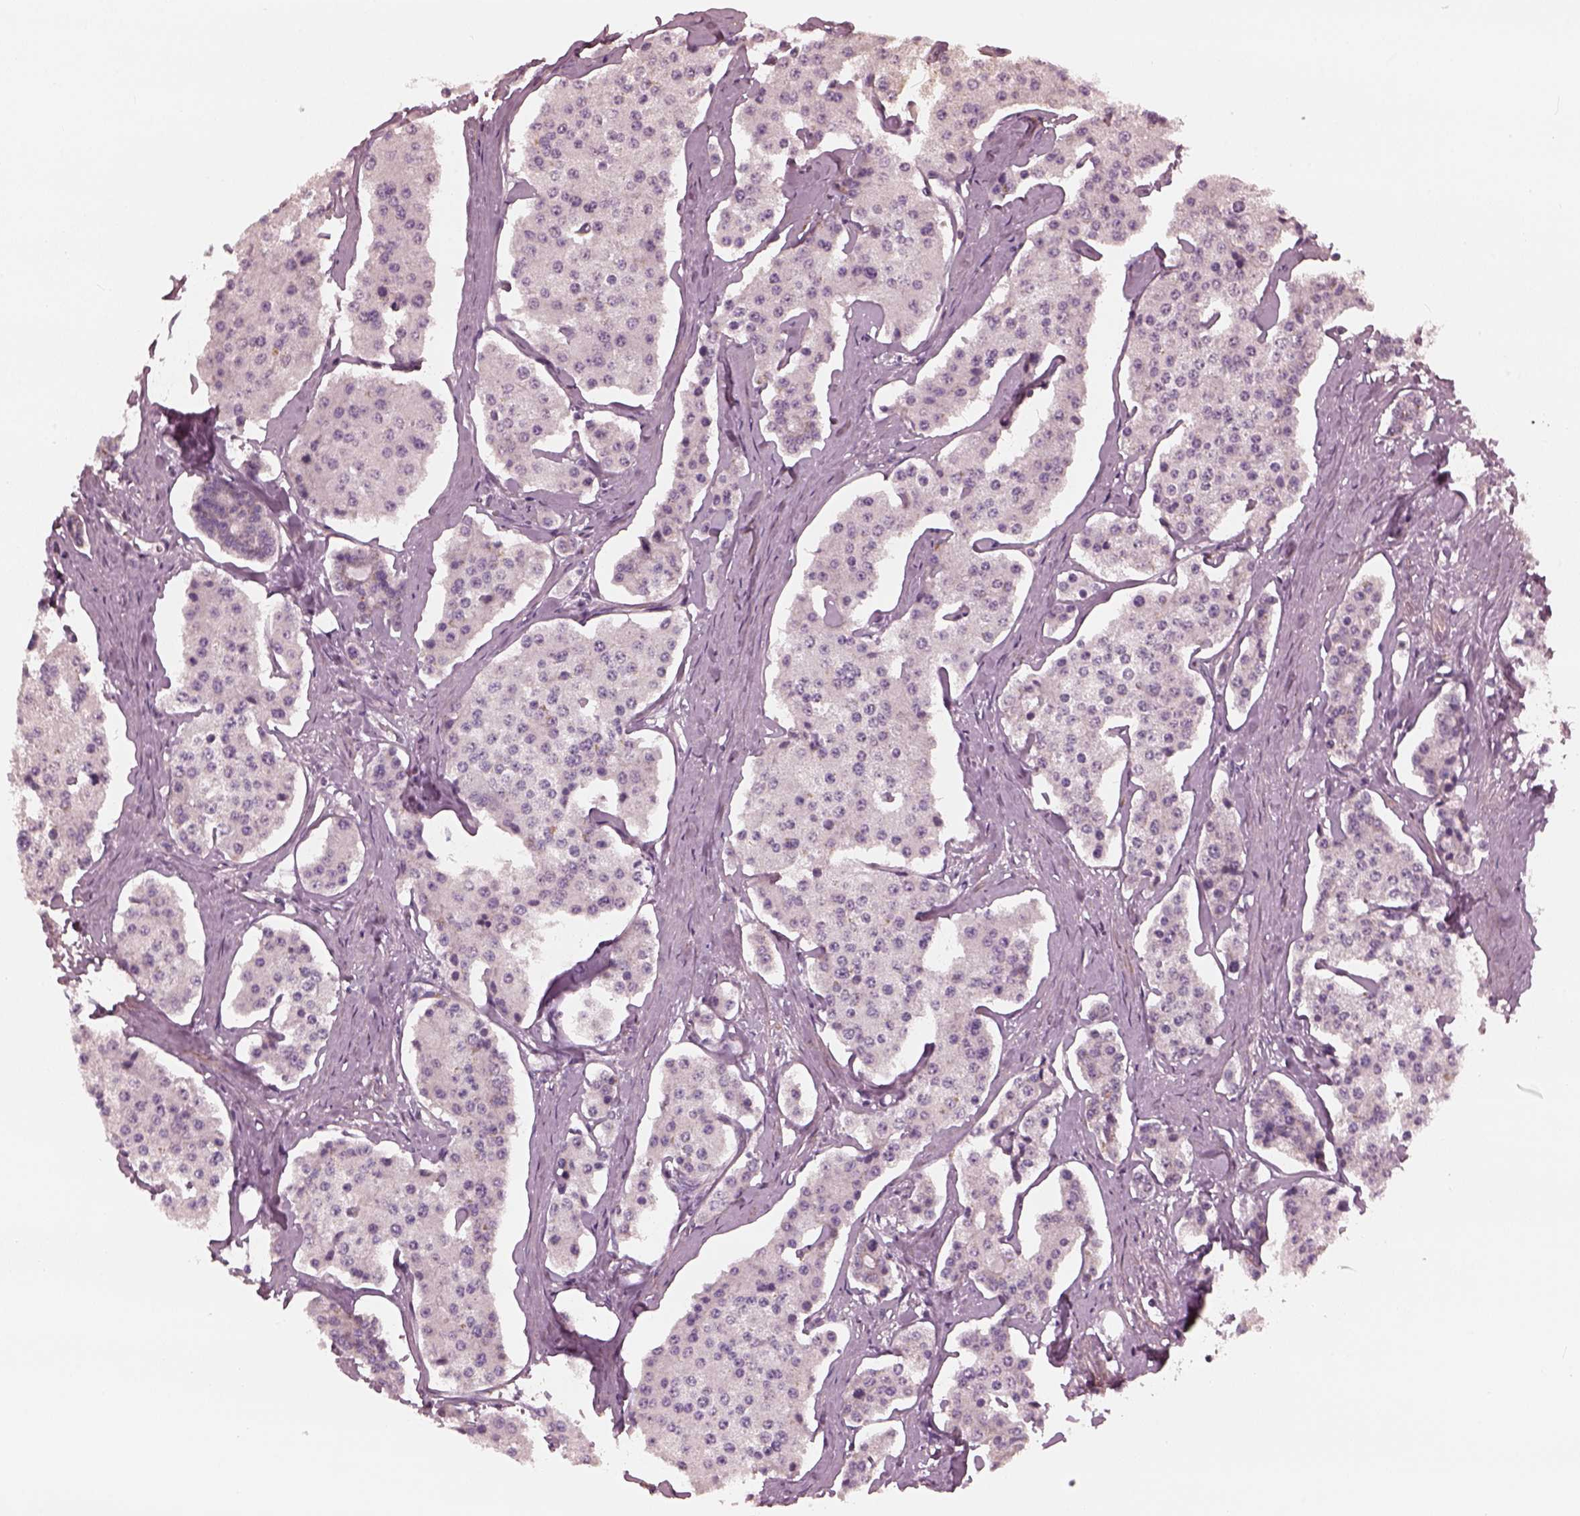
{"staining": {"intensity": "negative", "quantity": "none", "location": "none"}, "tissue": "carcinoid", "cell_type": "Tumor cells", "image_type": "cancer", "snomed": [{"axis": "morphology", "description": "Carcinoid, malignant, NOS"}, {"axis": "topography", "description": "Small intestine"}], "caption": "This is an immunohistochemistry (IHC) micrograph of carcinoid. There is no positivity in tumor cells.", "gene": "OPTC", "patient": {"sex": "female", "age": 65}}